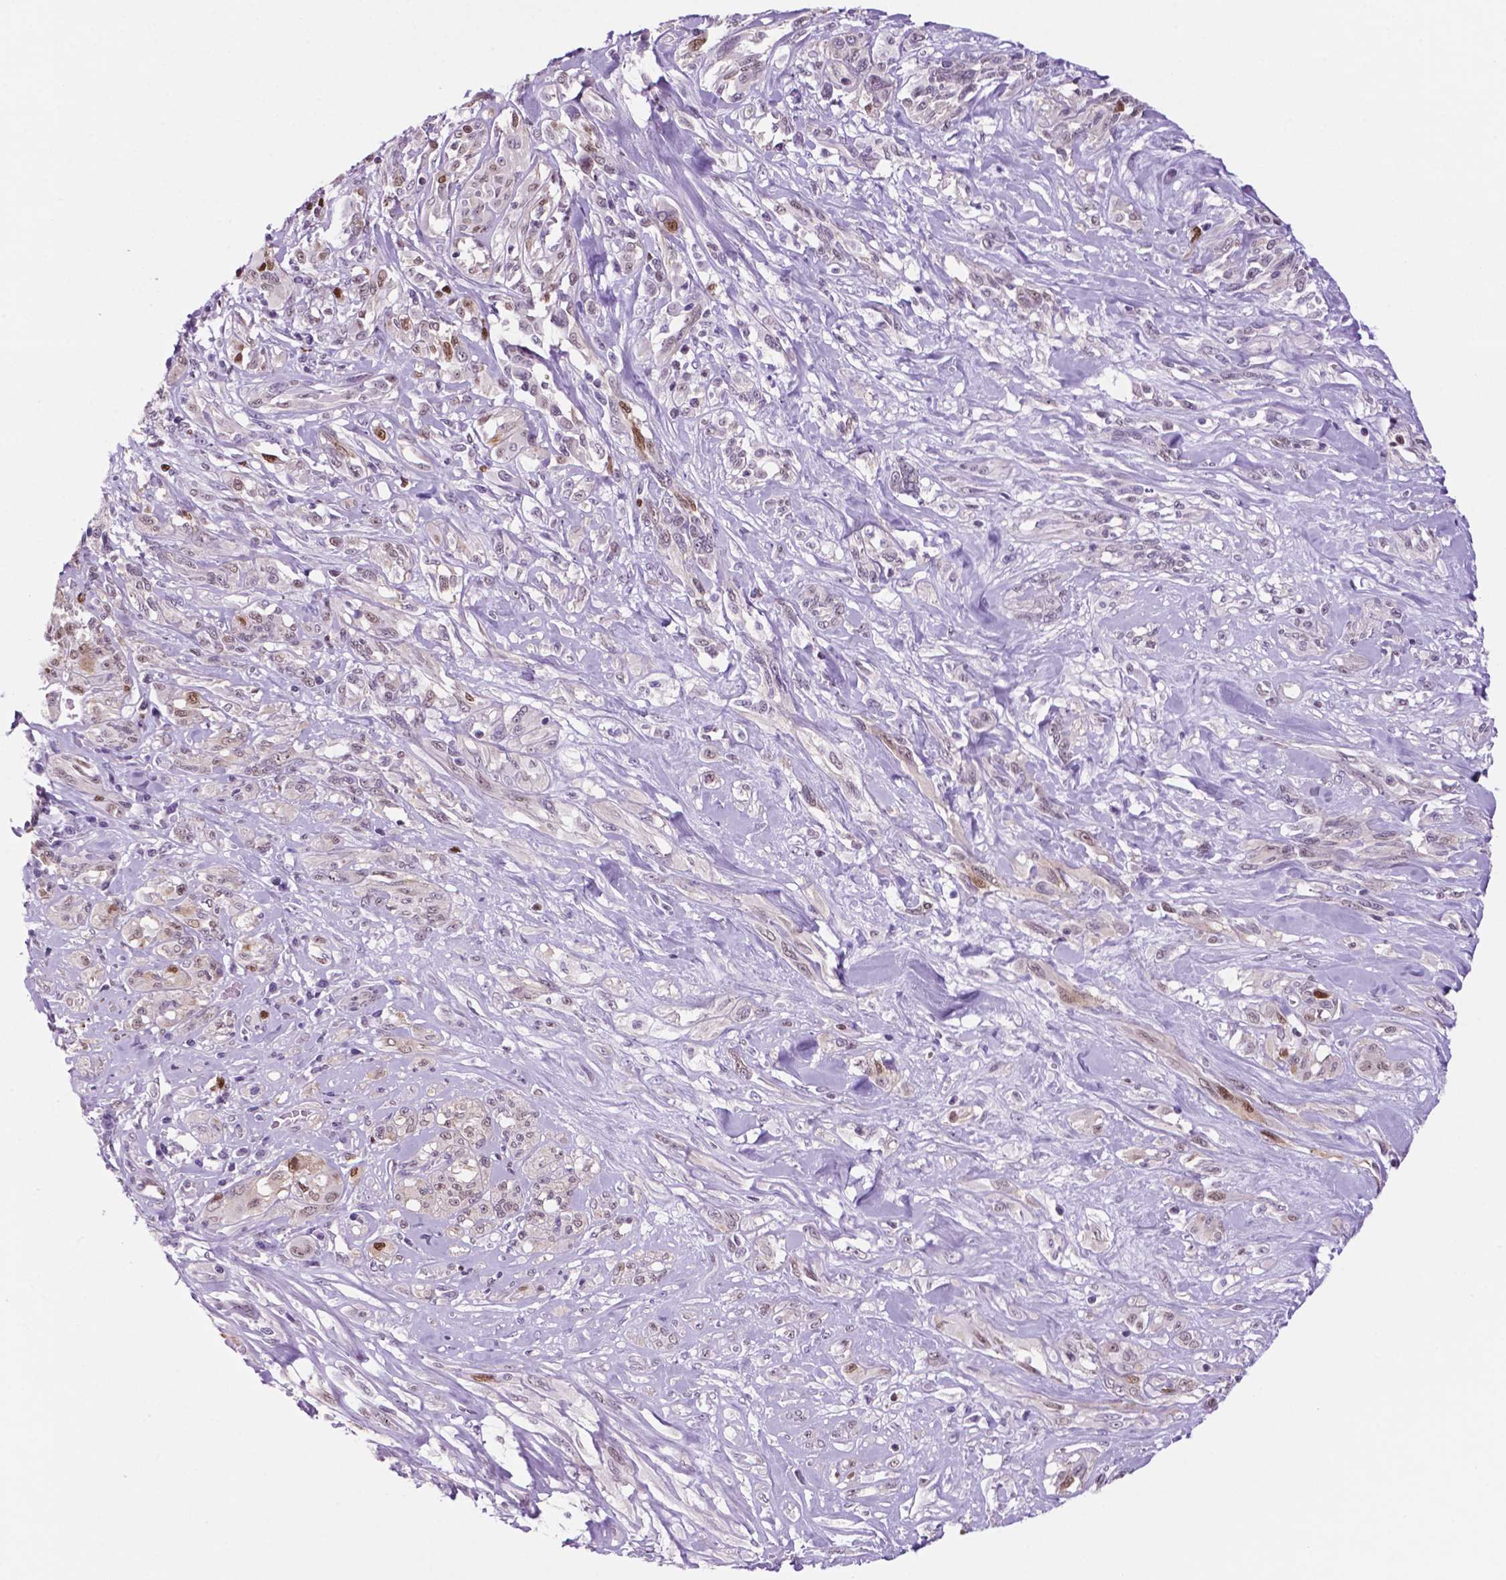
{"staining": {"intensity": "moderate", "quantity": "<25%", "location": "nuclear"}, "tissue": "melanoma", "cell_type": "Tumor cells", "image_type": "cancer", "snomed": [{"axis": "morphology", "description": "Malignant melanoma, NOS"}, {"axis": "topography", "description": "Skin"}], "caption": "Protein staining of malignant melanoma tissue shows moderate nuclear positivity in approximately <25% of tumor cells. (DAB IHC with brightfield microscopy, high magnification).", "gene": "NCAPH2", "patient": {"sex": "female", "age": 91}}